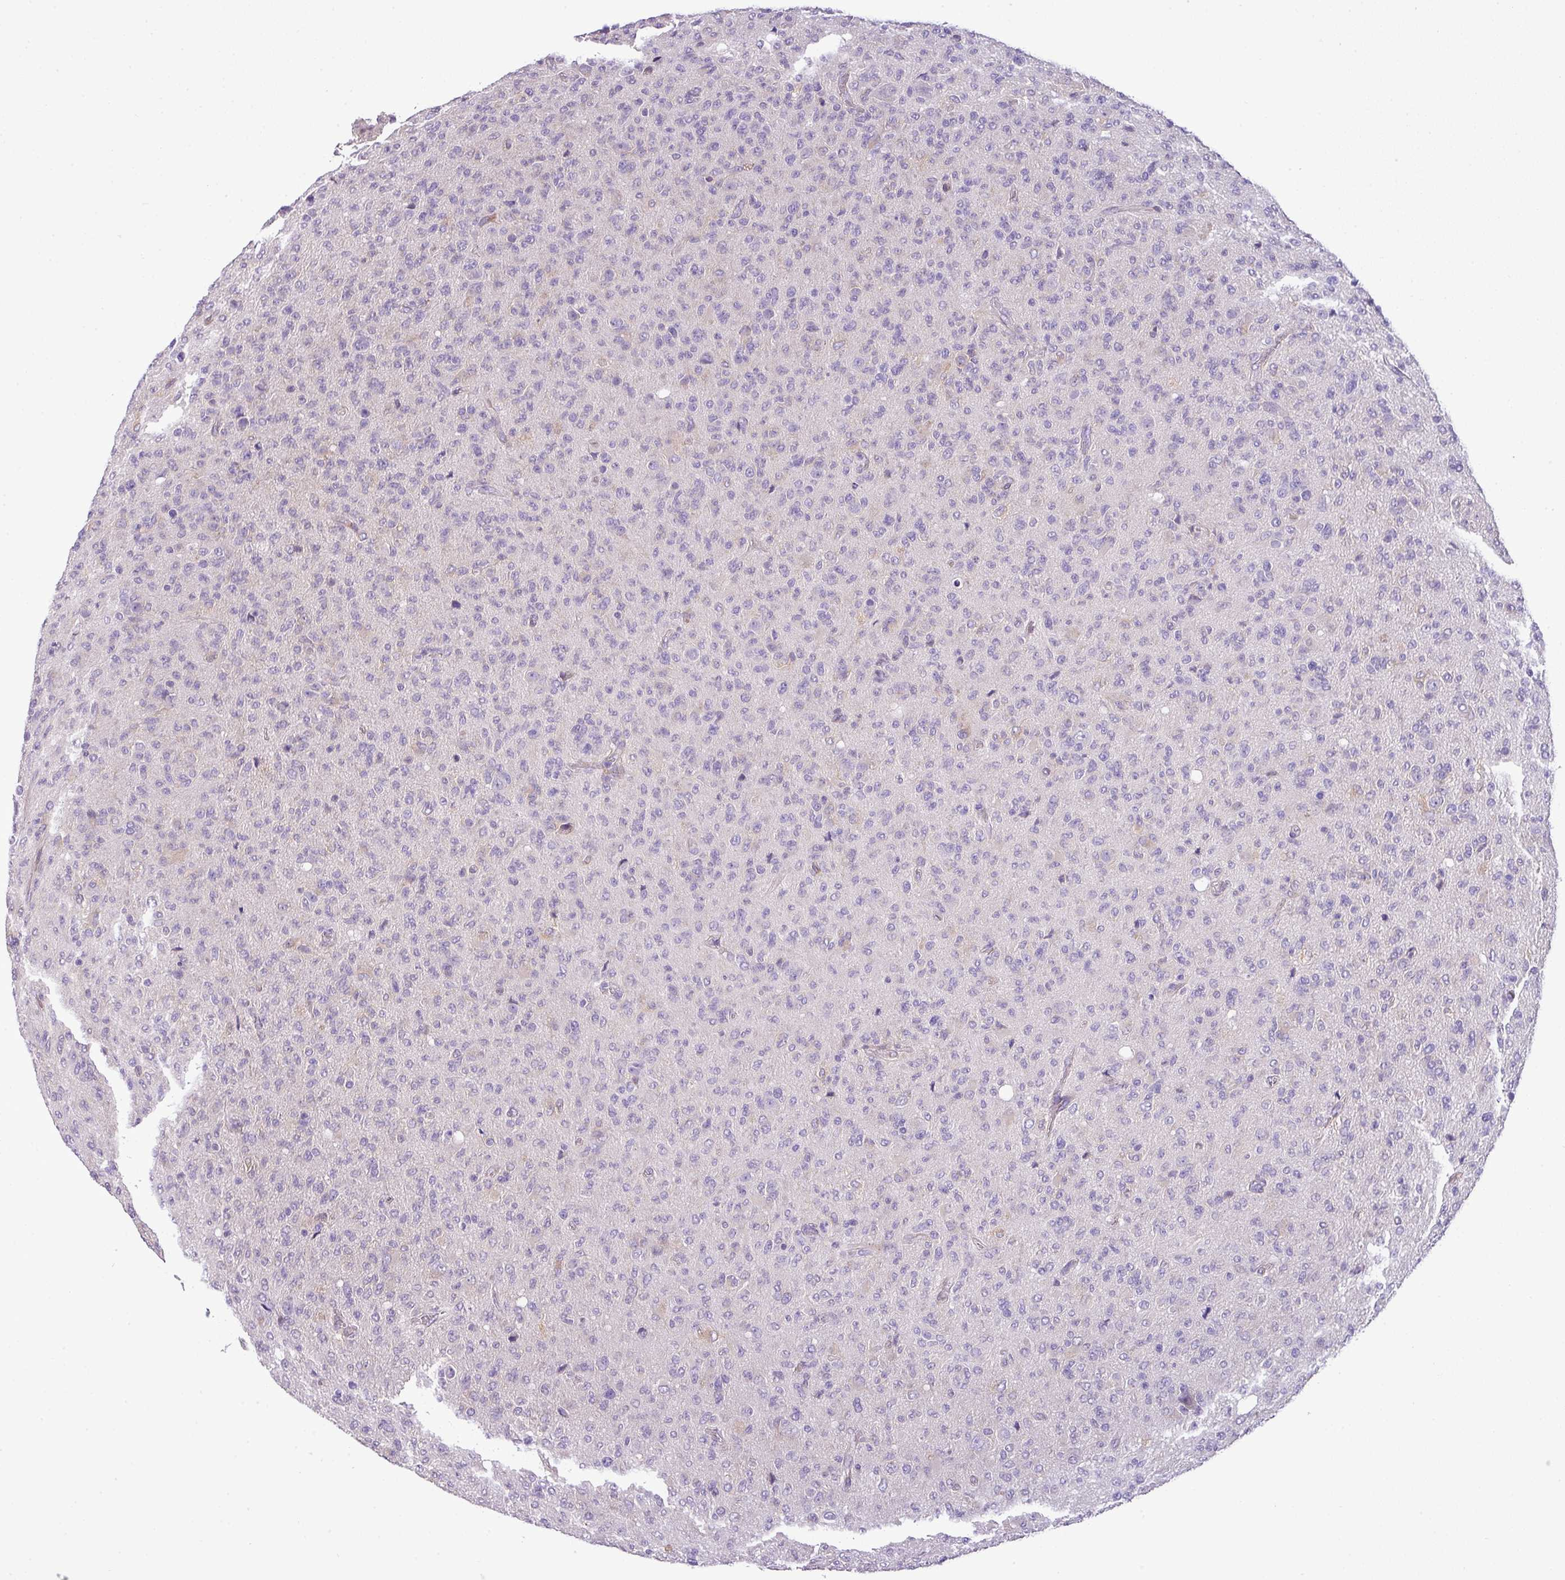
{"staining": {"intensity": "negative", "quantity": "none", "location": "none"}, "tissue": "glioma", "cell_type": "Tumor cells", "image_type": "cancer", "snomed": [{"axis": "morphology", "description": "Glioma, malignant, High grade"}, {"axis": "topography", "description": "Brain"}], "caption": "High-grade glioma (malignant) was stained to show a protein in brown. There is no significant positivity in tumor cells. Brightfield microscopy of immunohistochemistry stained with DAB (brown) and hematoxylin (blue), captured at high magnification.", "gene": "PARD6G", "patient": {"sex": "female", "age": 57}}